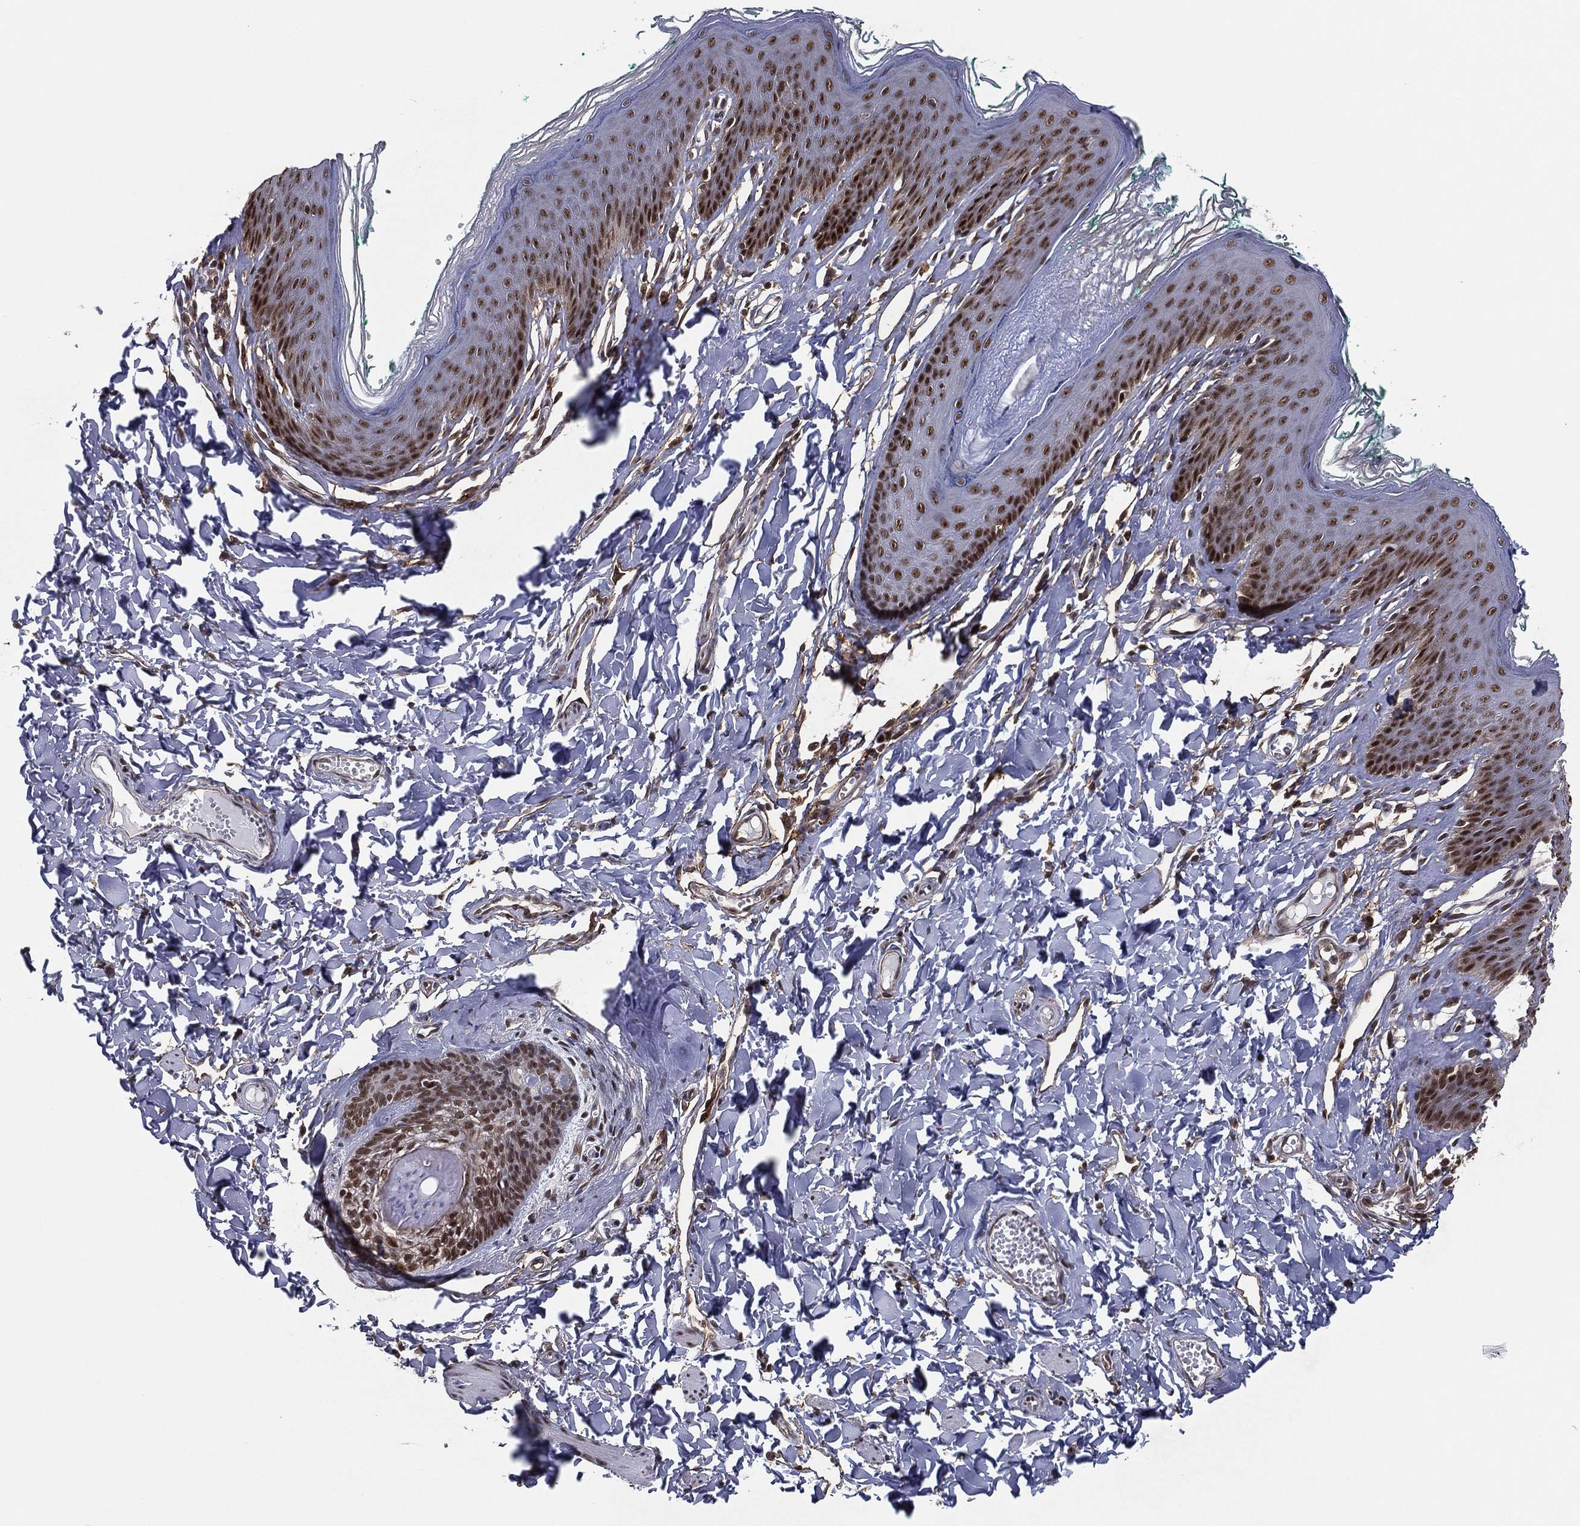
{"staining": {"intensity": "strong", "quantity": "25%-75%", "location": "nuclear"}, "tissue": "skin", "cell_type": "Epidermal cells", "image_type": "normal", "snomed": [{"axis": "morphology", "description": "Normal tissue, NOS"}, {"axis": "topography", "description": "Vulva"}], "caption": "Immunohistochemical staining of normal human skin demonstrates strong nuclear protein expression in about 25%-75% of epidermal cells.", "gene": "GPALPP1", "patient": {"sex": "female", "age": 66}}